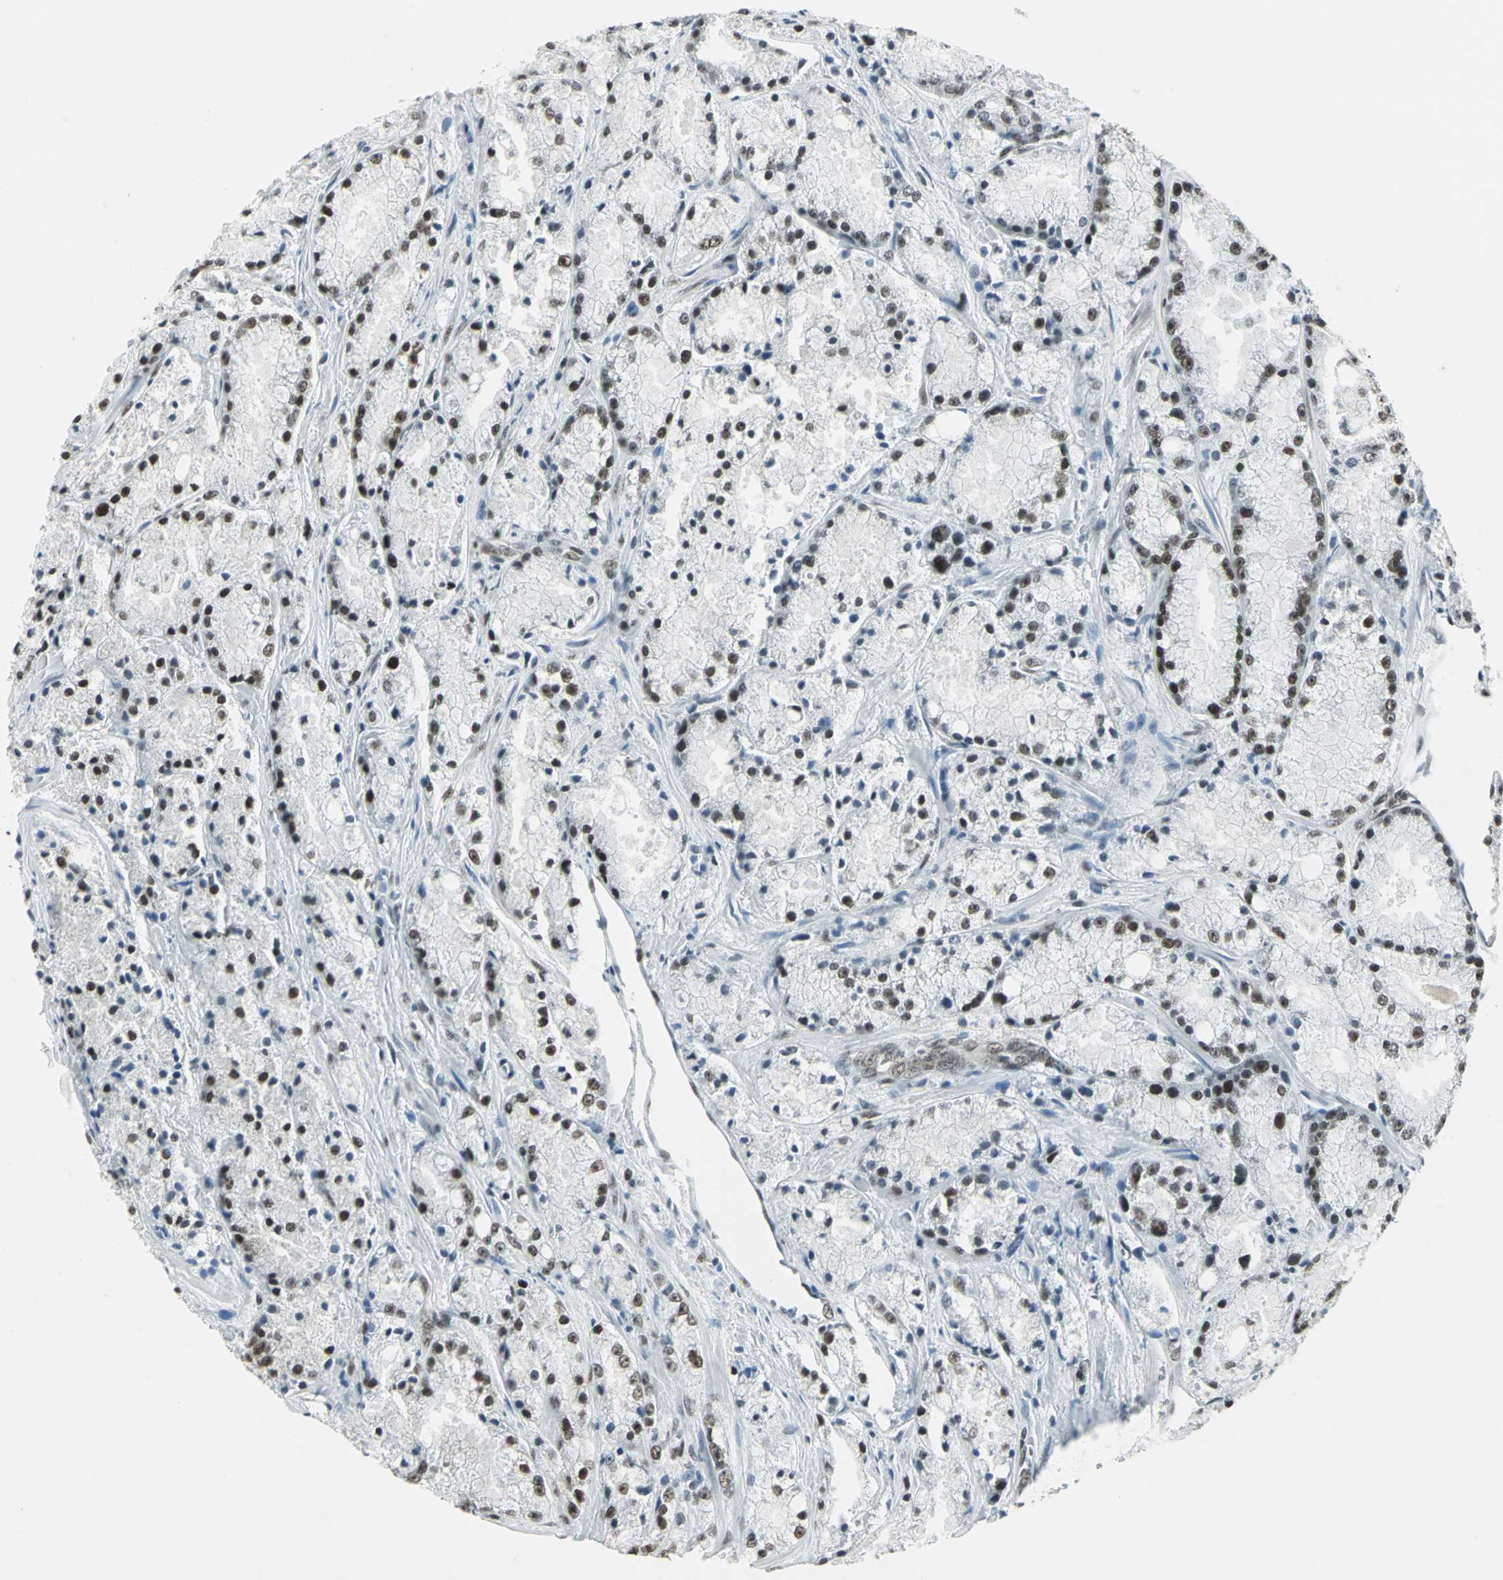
{"staining": {"intensity": "moderate", "quantity": ">75%", "location": "nuclear"}, "tissue": "prostate cancer", "cell_type": "Tumor cells", "image_type": "cancer", "snomed": [{"axis": "morphology", "description": "Adenocarcinoma, Low grade"}, {"axis": "topography", "description": "Prostate"}], "caption": "High-power microscopy captured an immunohistochemistry micrograph of prostate cancer, revealing moderate nuclear staining in about >75% of tumor cells.", "gene": "ADNP", "patient": {"sex": "male", "age": 64}}